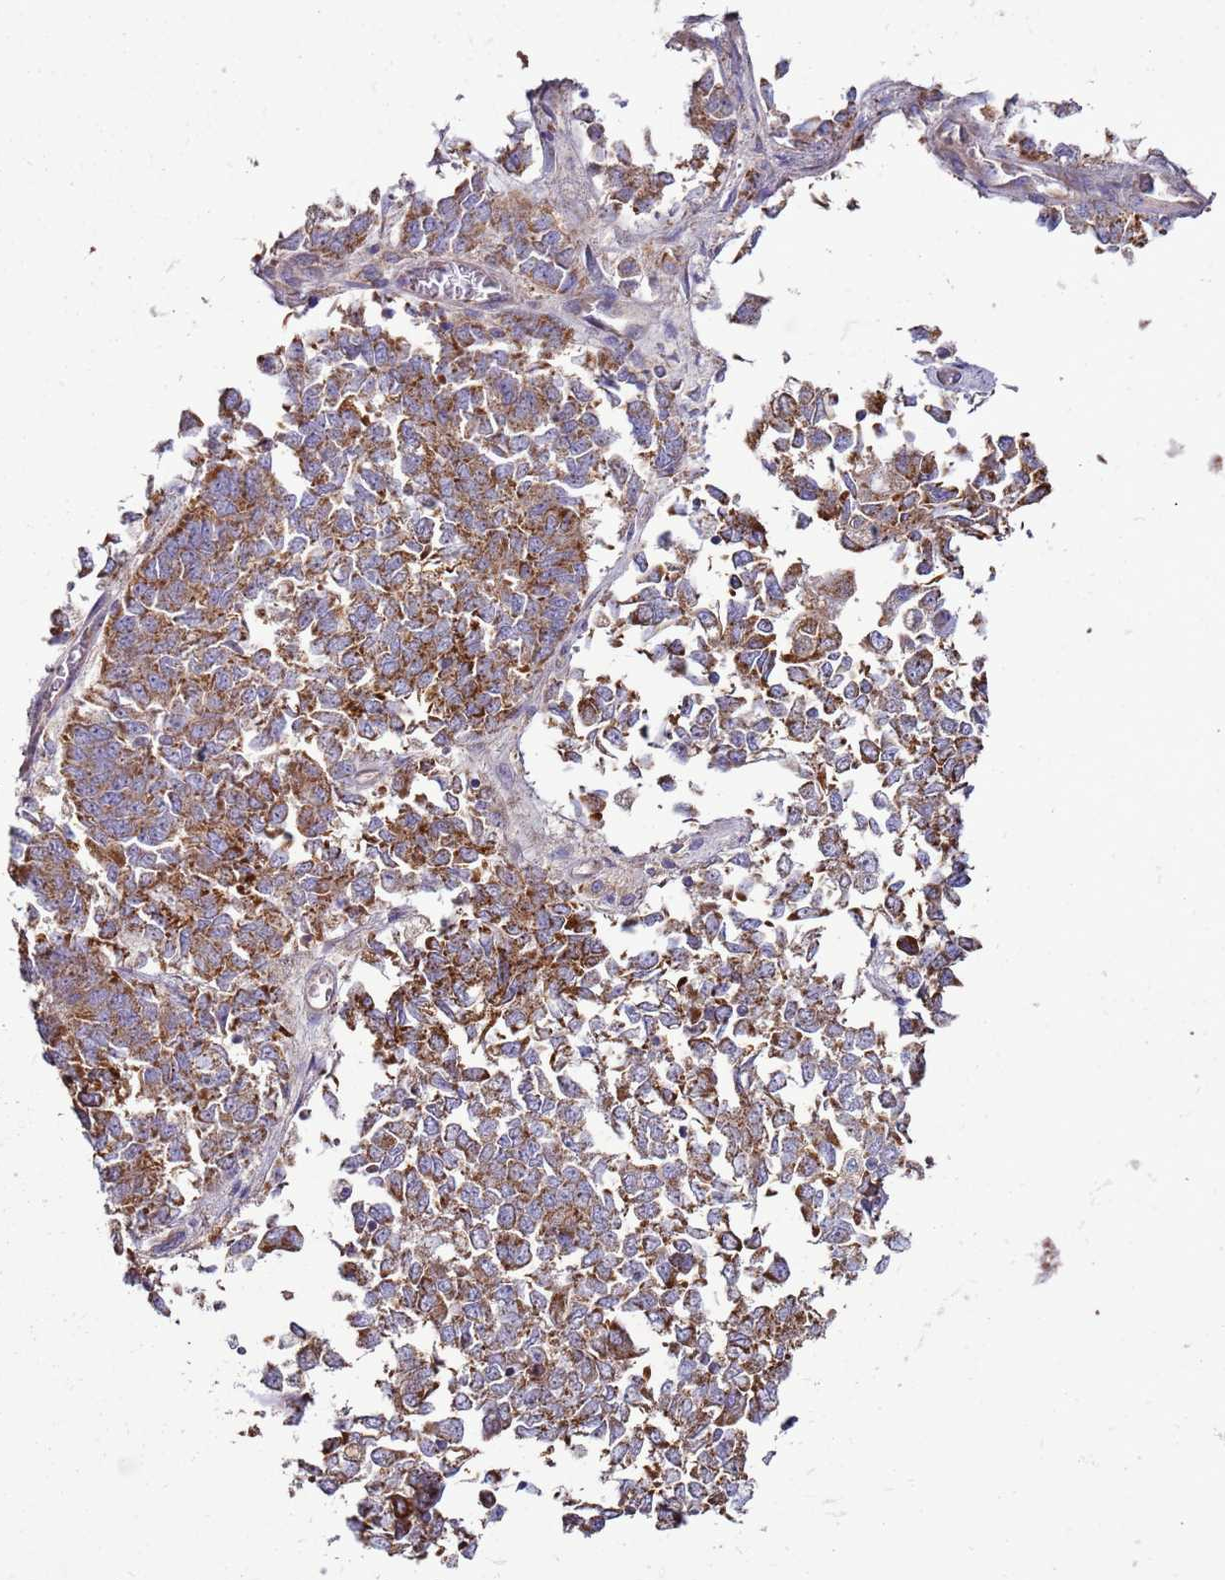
{"staining": {"intensity": "moderate", "quantity": ">75%", "location": "cytoplasmic/membranous"}, "tissue": "endometrial cancer", "cell_type": "Tumor cells", "image_type": "cancer", "snomed": [{"axis": "morphology", "description": "Adenocarcinoma, NOS"}, {"axis": "topography", "description": "Endometrium"}], "caption": "Endometrial adenocarcinoma stained for a protein displays moderate cytoplasmic/membranous positivity in tumor cells. The protein of interest is shown in brown color, while the nuclei are stained blue.", "gene": "TRAPPC4", "patient": {"sex": "female", "age": 80}}